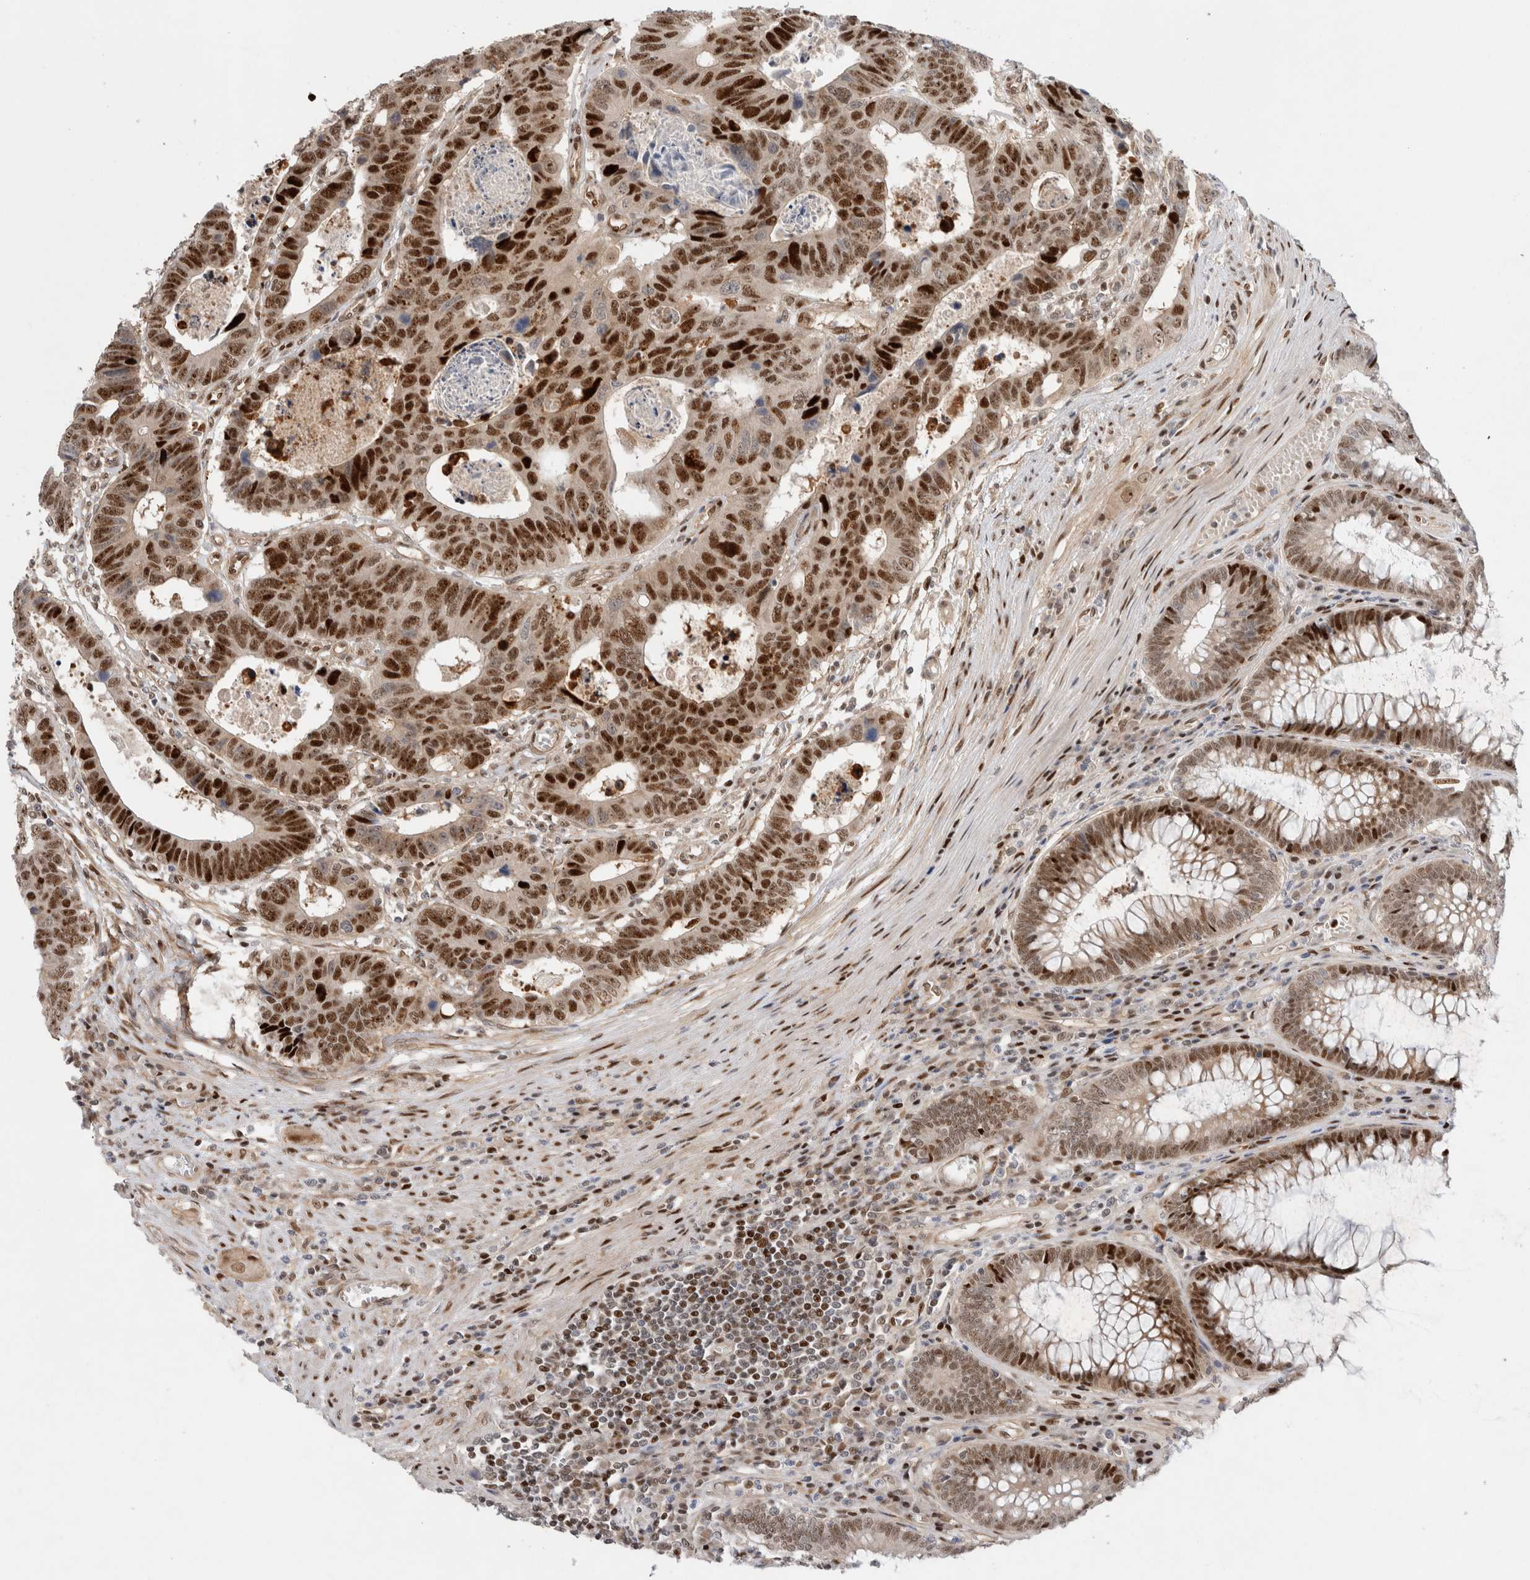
{"staining": {"intensity": "strong", "quantity": ">75%", "location": "nuclear"}, "tissue": "colorectal cancer", "cell_type": "Tumor cells", "image_type": "cancer", "snomed": [{"axis": "morphology", "description": "Adenocarcinoma, NOS"}, {"axis": "topography", "description": "Rectum"}], "caption": "Colorectal adenocarcinoma stained with a protein marker displays strong staining in tumor cells.", "gene": "TCF4", "patient": {"sex": "male", "age": 84}}